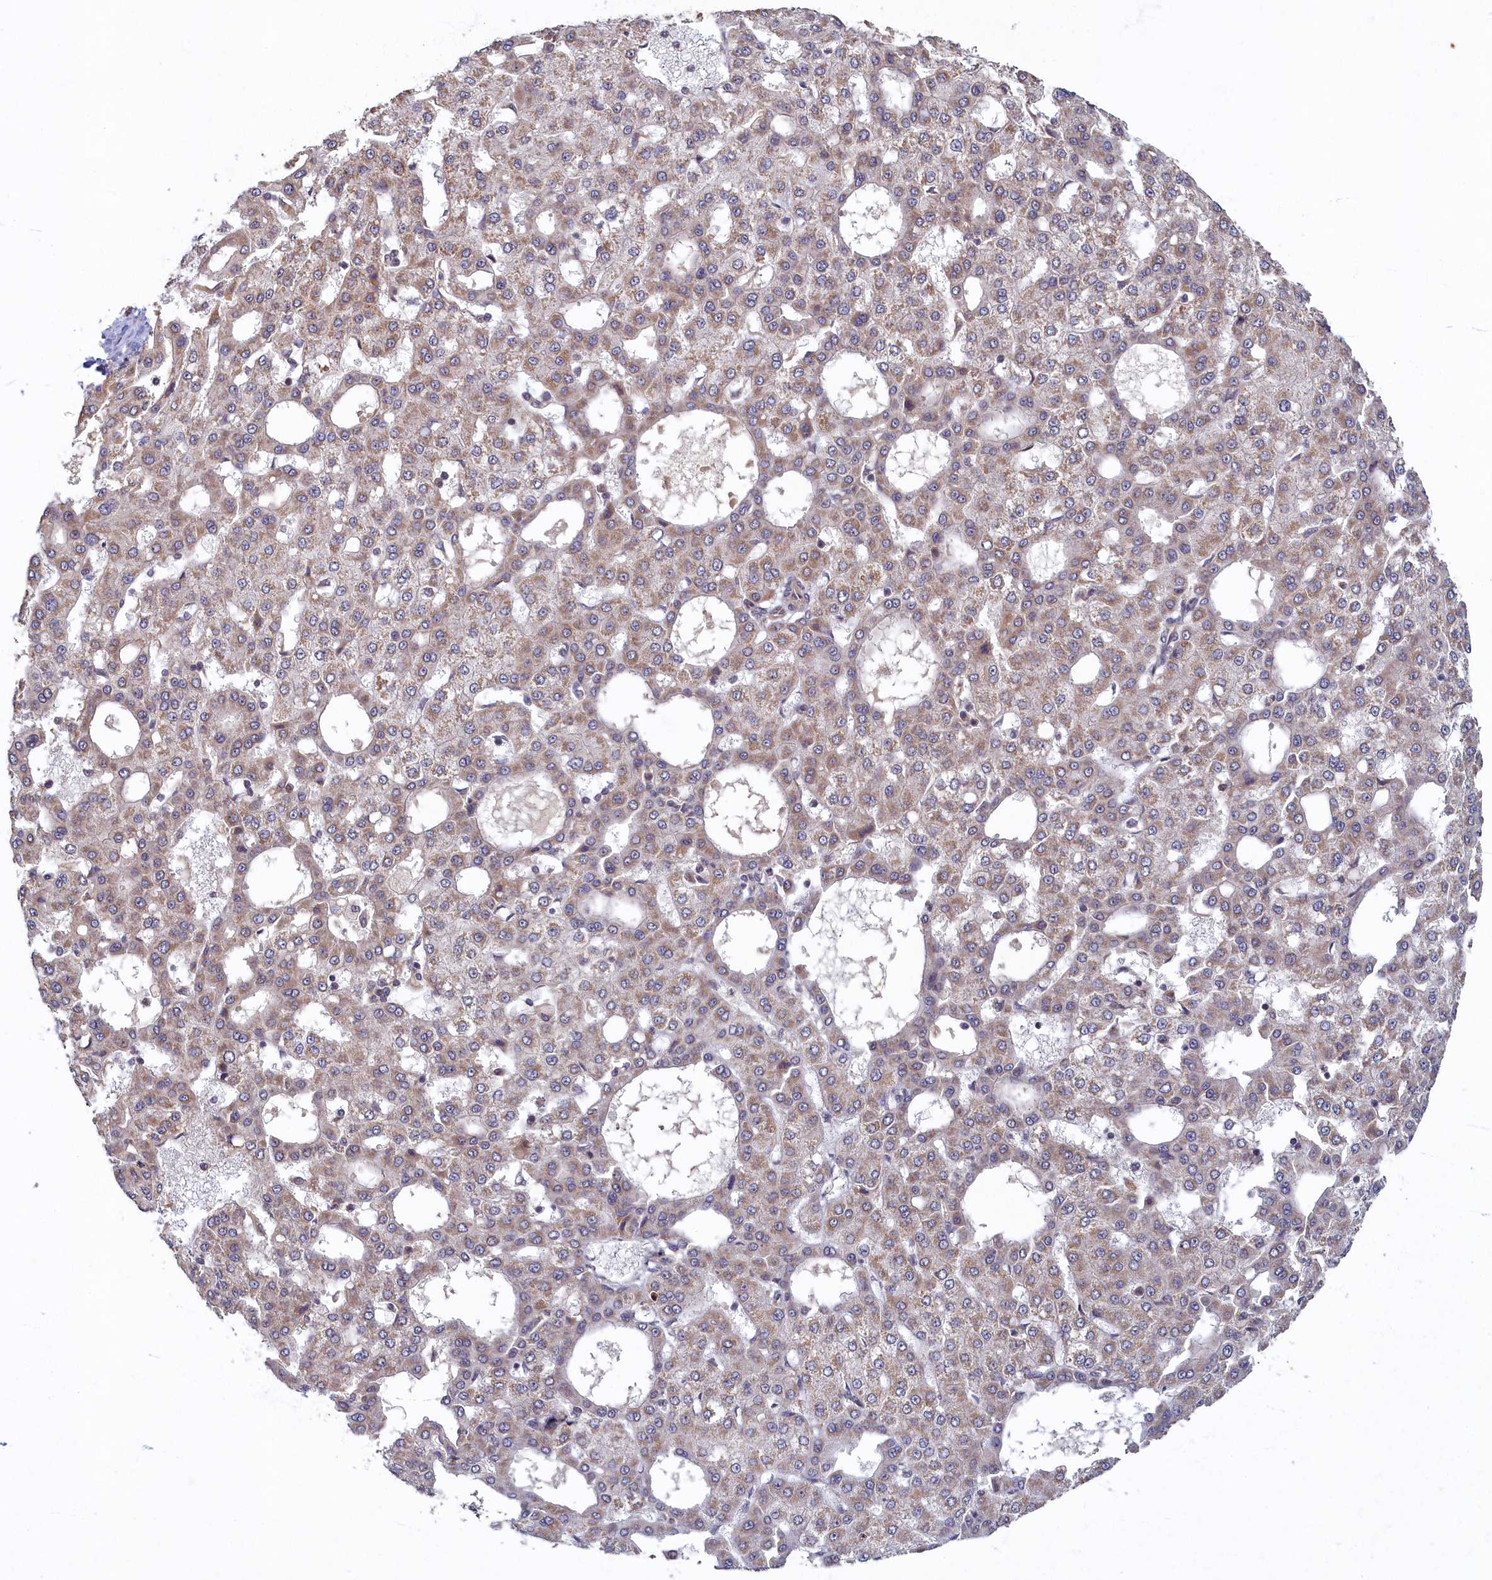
{"staining": {"intensity": "weak", "quantity": ">75%", "location": "cytoplasmic/membranous"}, "tissue": "liver cancer", "cell_type": "Tumor cells", "image_type": "cancer", "snomed": [{"axis": "morphology", "description": "Carcinoma, Hepatocellular, NOS"}, {"axis": "topography", "description": "Liver"}], "caption": "Immunohistochemical staining of human hepatocellular carcinoma (liver) demonstrates low levels of weak cytoplasmic/membranous protein staining in about >75% of tumor cells. (brown staining indicates protein expression, while blue staining denotes nuclei).", "gene": "CEP20", "patient": {"sex": "male", "age": 47}}